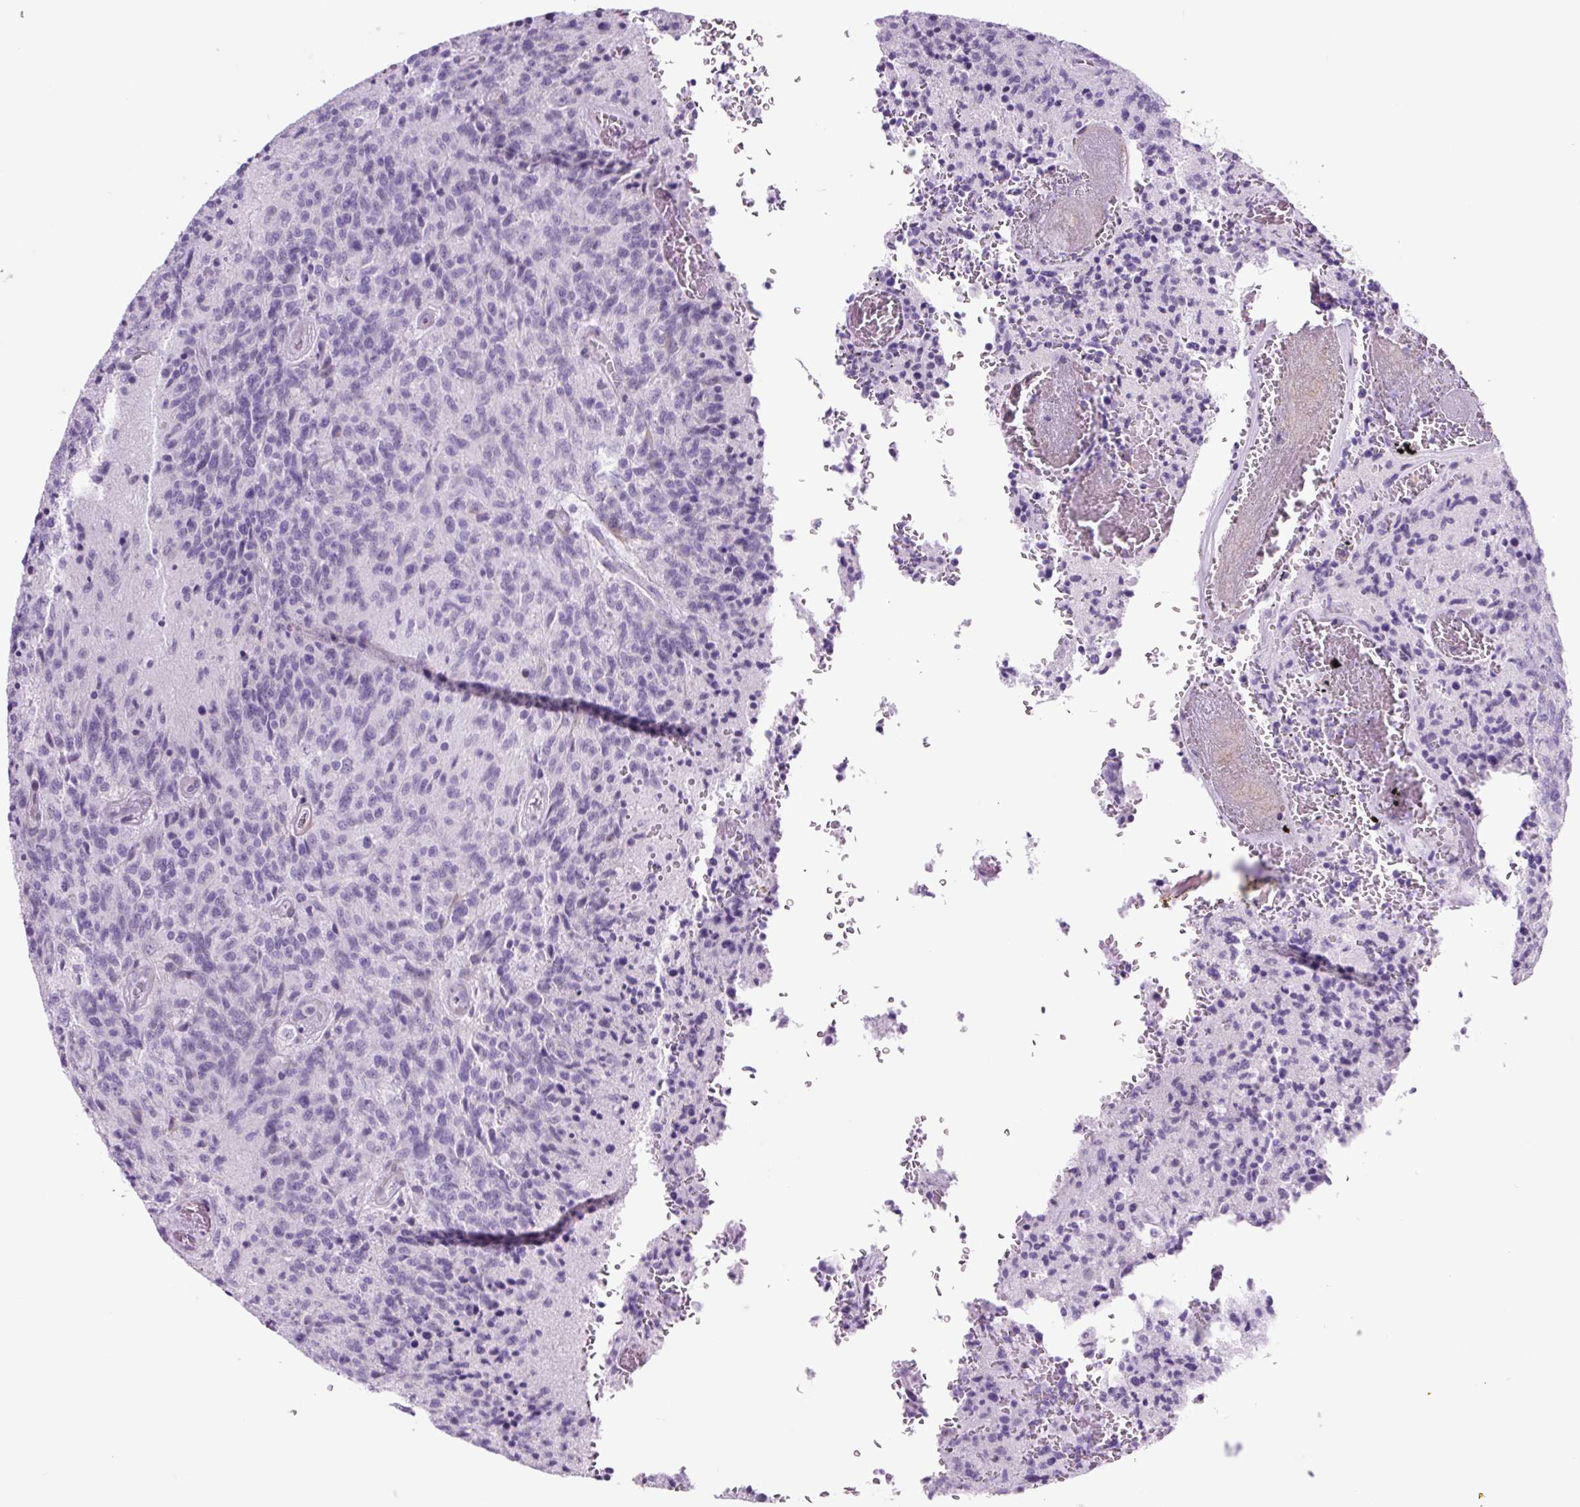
{"staining": {"intensity": "negative", "quantity": "none", "location": "none"}, "tissue": "glioma", "cell_type": "Tumor cells", "image_type": "cancer", "snomed": [{"axis": "morphology", "description": "Glioma, malignant, High grade"}, {"axis": "topography", "description": "Brain"}], "caption": "Immunohistochemistry (IHC) image of neoplastic tissue: glioma stained with DAB (3,3'-diaminobenzidine) displays no significant protein positivity in tumor cells. (Brightfield microscopy of DAB (3,3'-diaminobenzidine) immunohistochemistry (IHC) at high magnification).", "gene": "RRS1", "patient": {"sex": "male", "age": 36}}